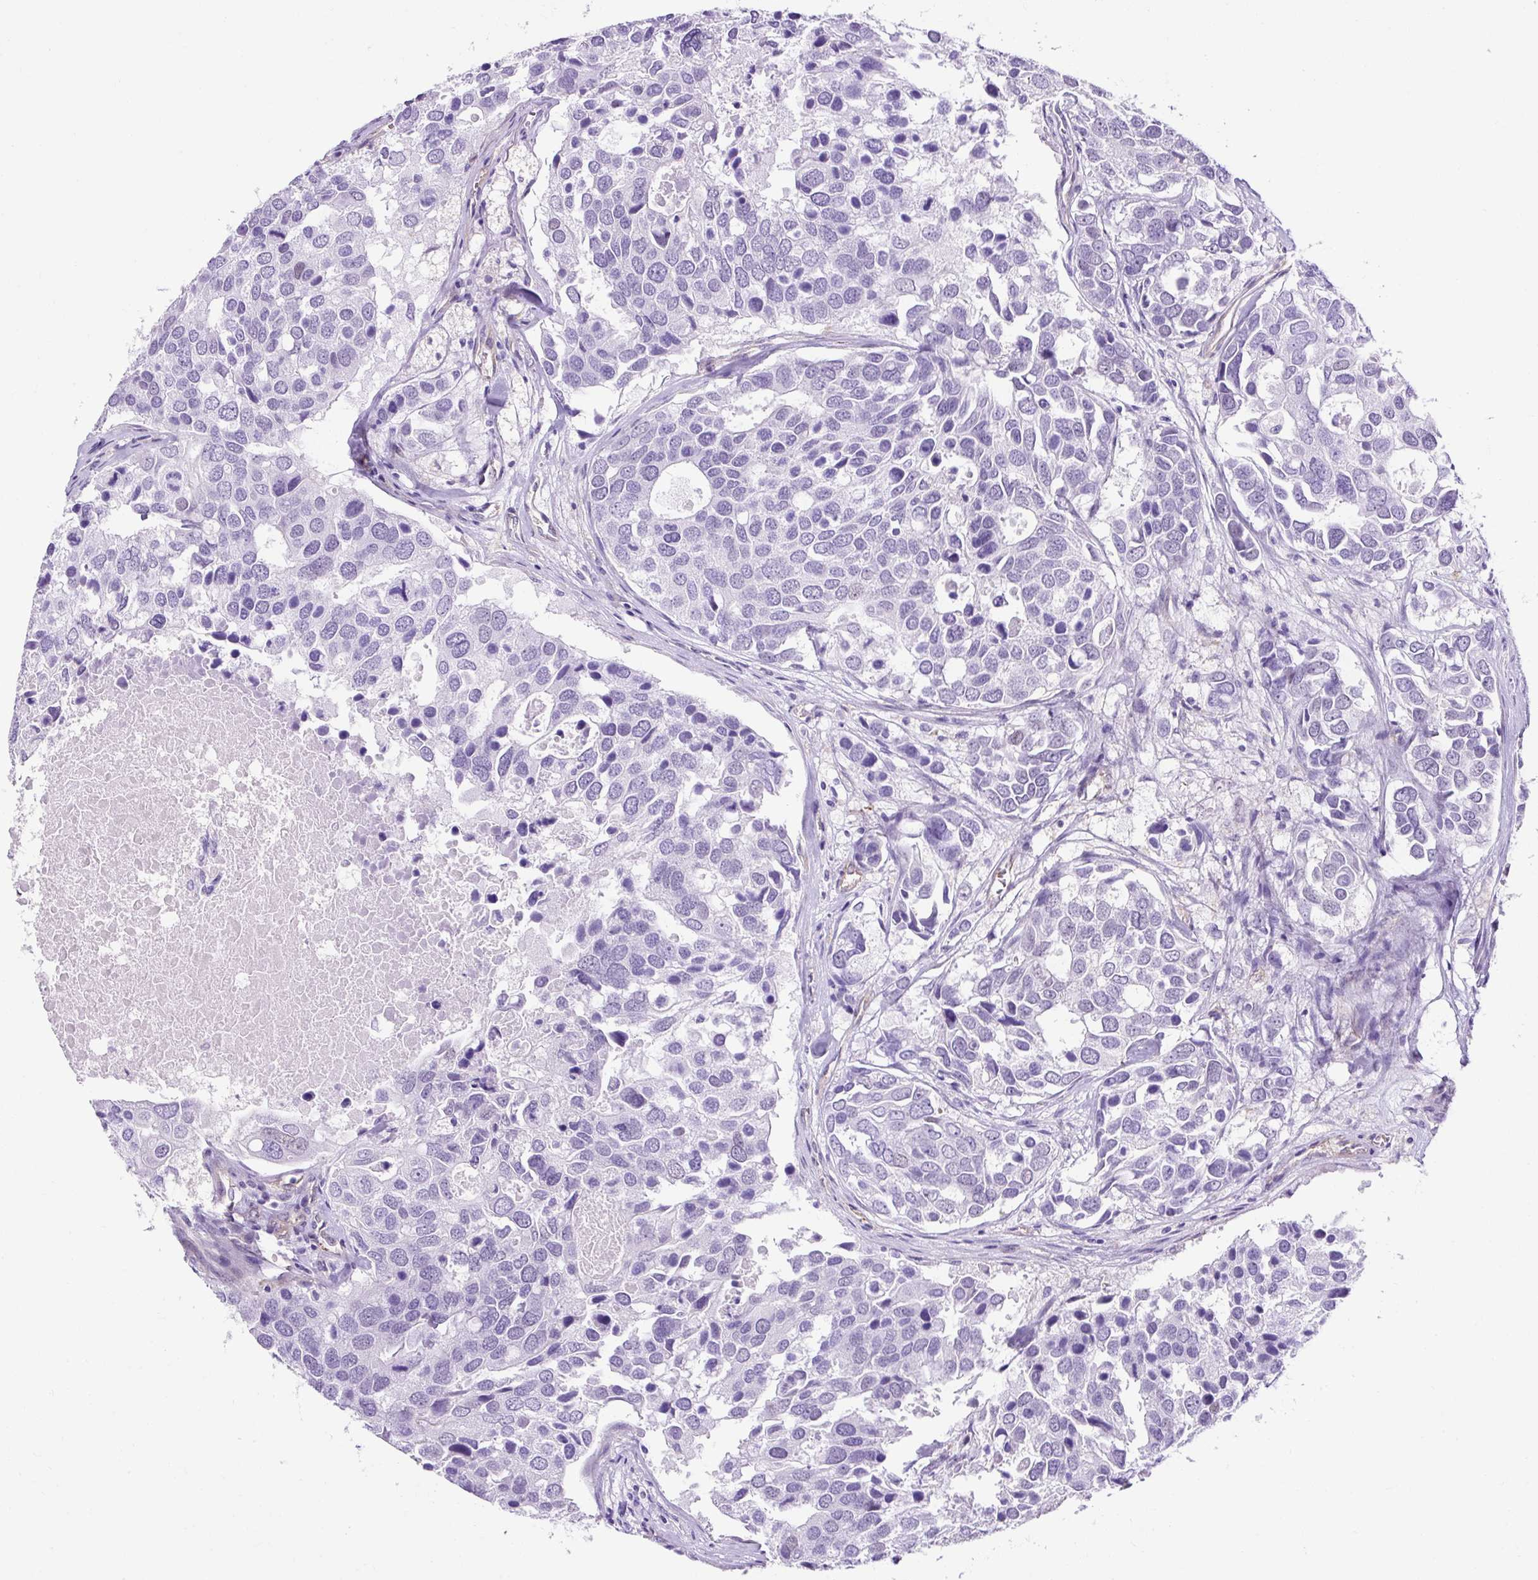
{"staining": {"intensity": "negative", "quantity": "none", "location": "none"}, "tissue": "breast cancer", "cell_type": "Tumor cells", "image_type": "cancer", "snomed": [{"axis": "morphology", "description": "Duct carcinoma"}, {"axis": "topography", "description": "Breast"}], "caption": "This is an immunohistochemistry photomicrograph of human breast infiltrating ductal carcinoma. There is no expression in tumor cells.", "gene": "KRT12", "patient": {"sex": "female", "age": 83}}